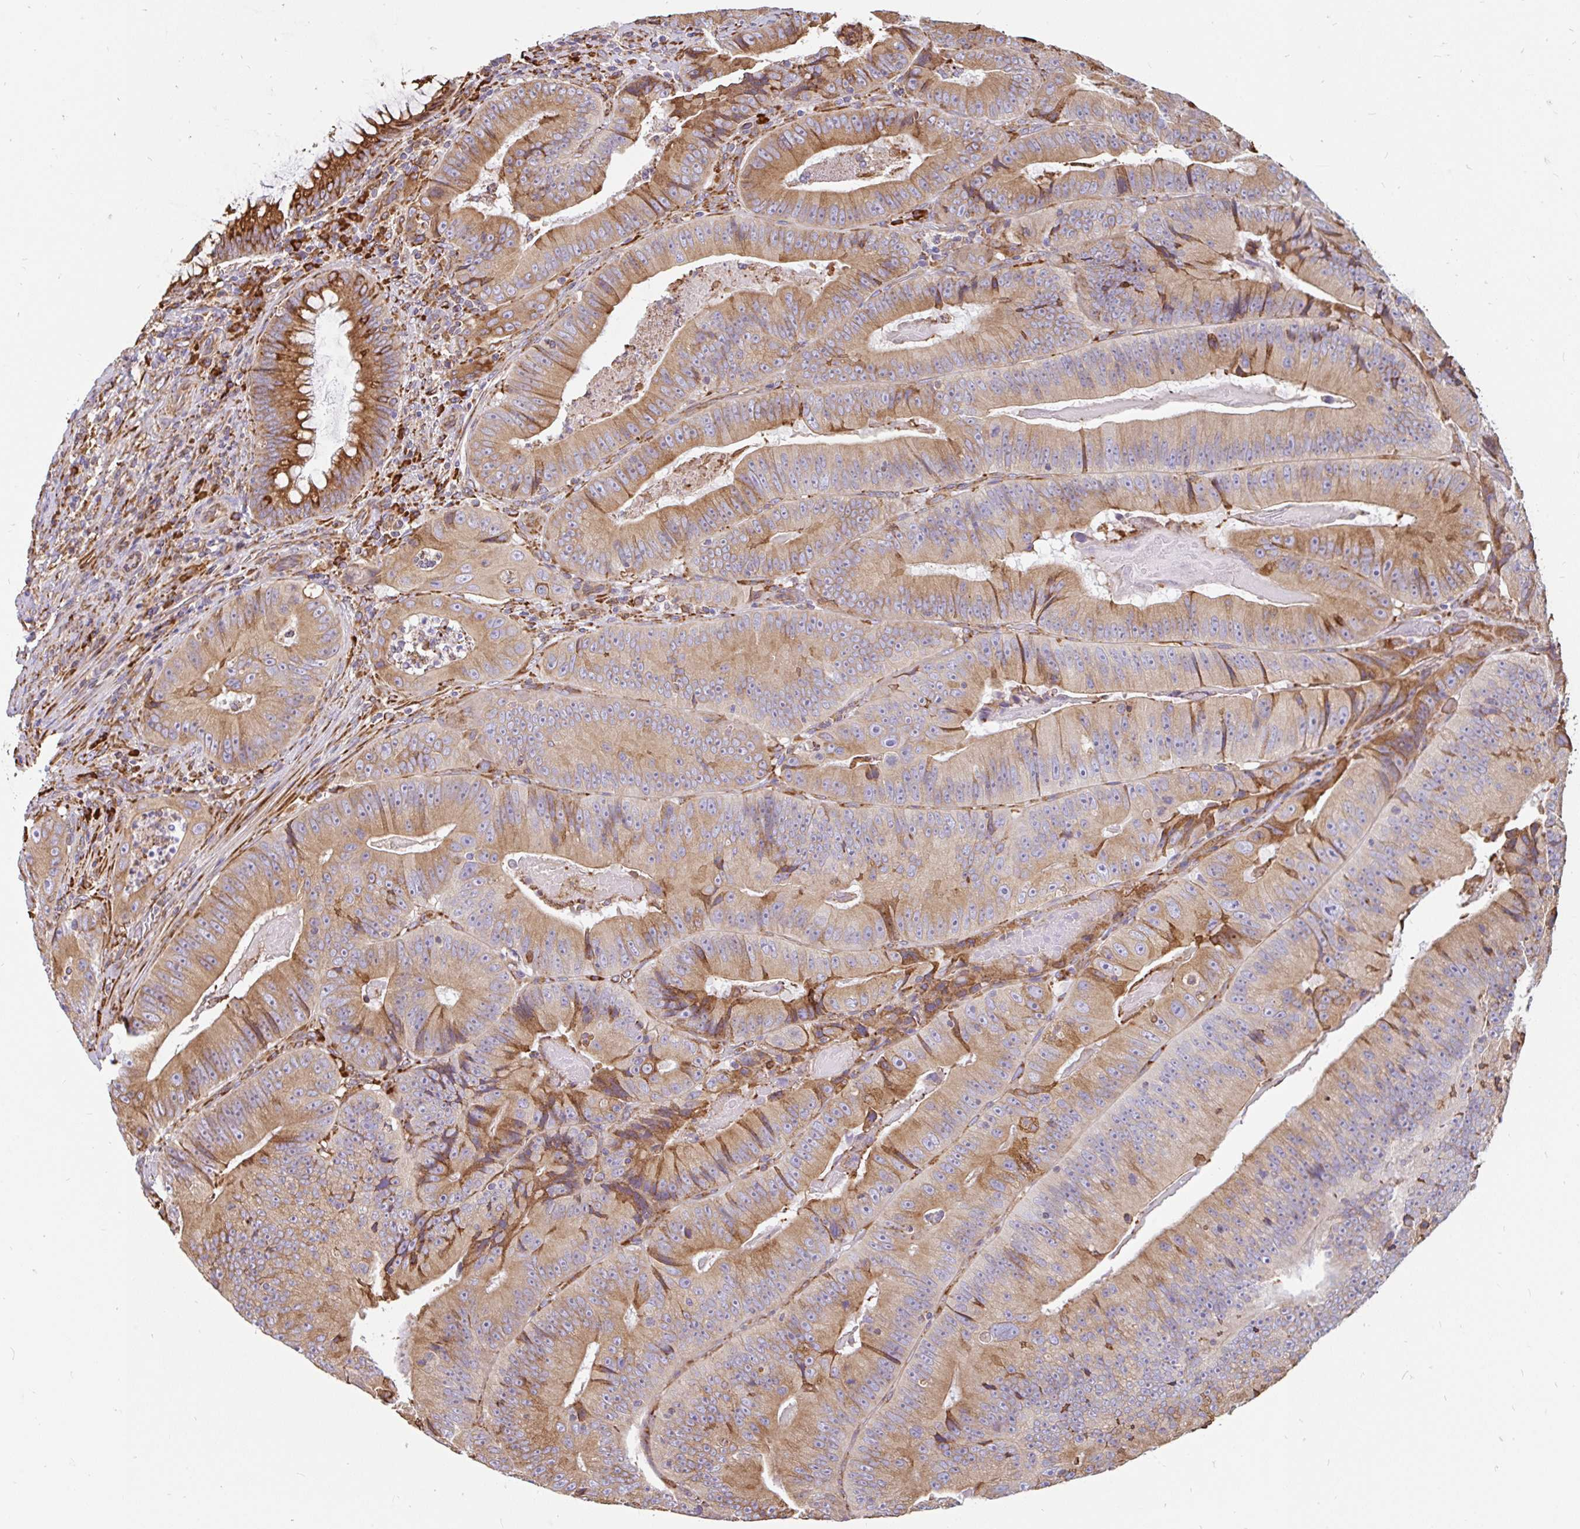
{"staining": {"intensity": "moderate", "quantity": ">75%", "location": "cytoplasmic/membranous"}, "tissue": "colorectal cancer", "cell_type": "Tumor cells", "image_type": "cancer", "snomed": [{"axis": "morphology", "description": "Adenocarcinoma, NOS"}, {"axis": "topography", "description": "Colon"}], "caption": "An image of human colorectal cancer (adenocarcinoma) stained for a protein shows moderate cytoplasmic/membranous brown staining in tumor cells.", "gene": "EML5", "patient": {"sex": "female", "age": 86}}